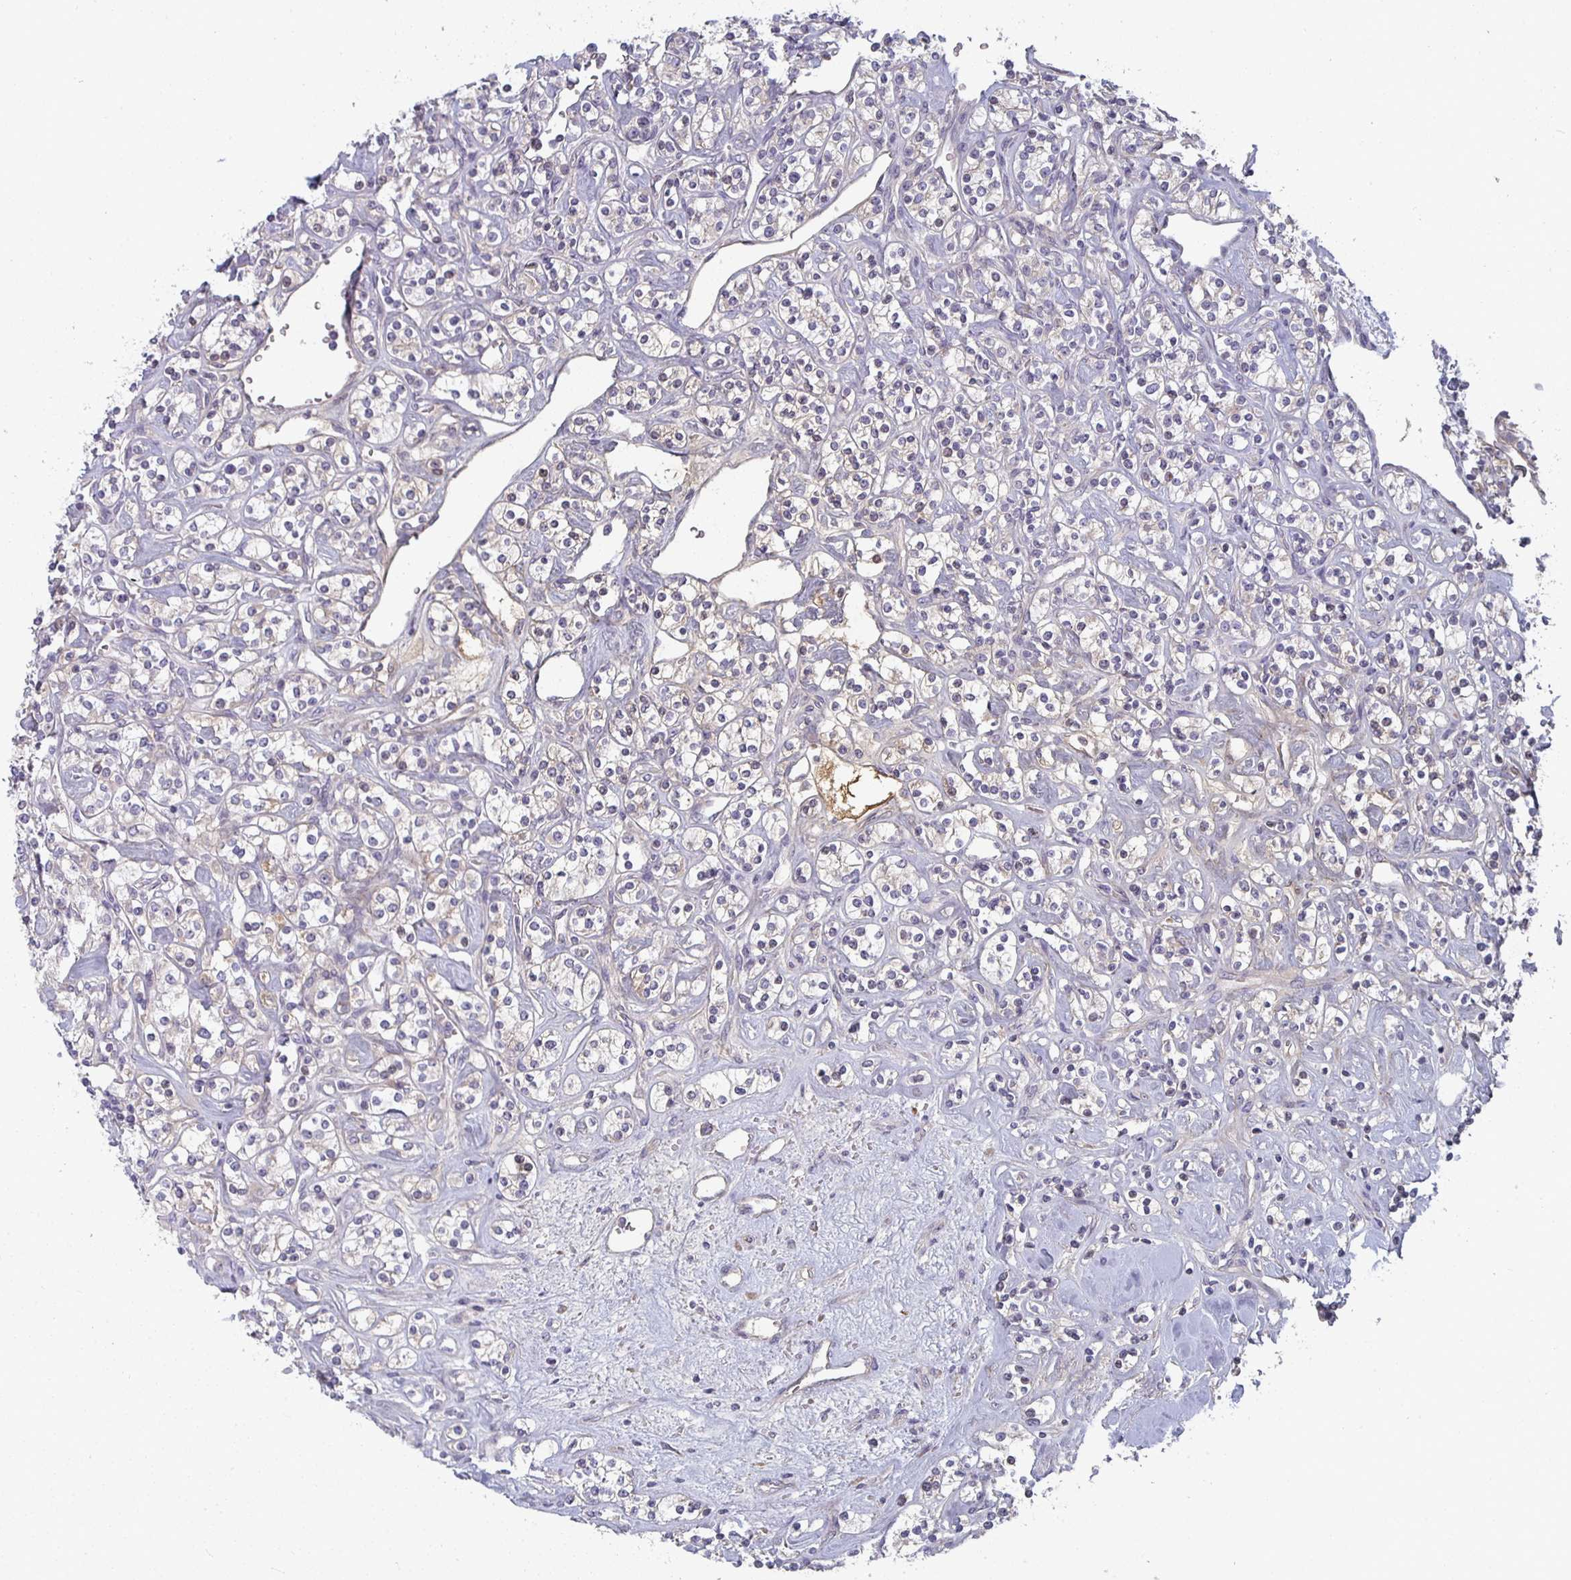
{"staining": {"intensity": "weak", "quantity": "<25%", "location": "cytoplasmic/membranous"}, "tissue": "renal cancer", "cell_type": "Tumor cells", "image_type": "cancer", "snomed": [{"axis": "morphology", "description": "Adenocarcinoma, NOS"}, {"axis": "topography", "description": "Kidney"}], "caption": "Histopathology image shows no protein expression in tumor cells of adenocarcinoma (renal) tissue.", "gene": "CTHRC1", "patient": {"sex": "male", "age": 77}}